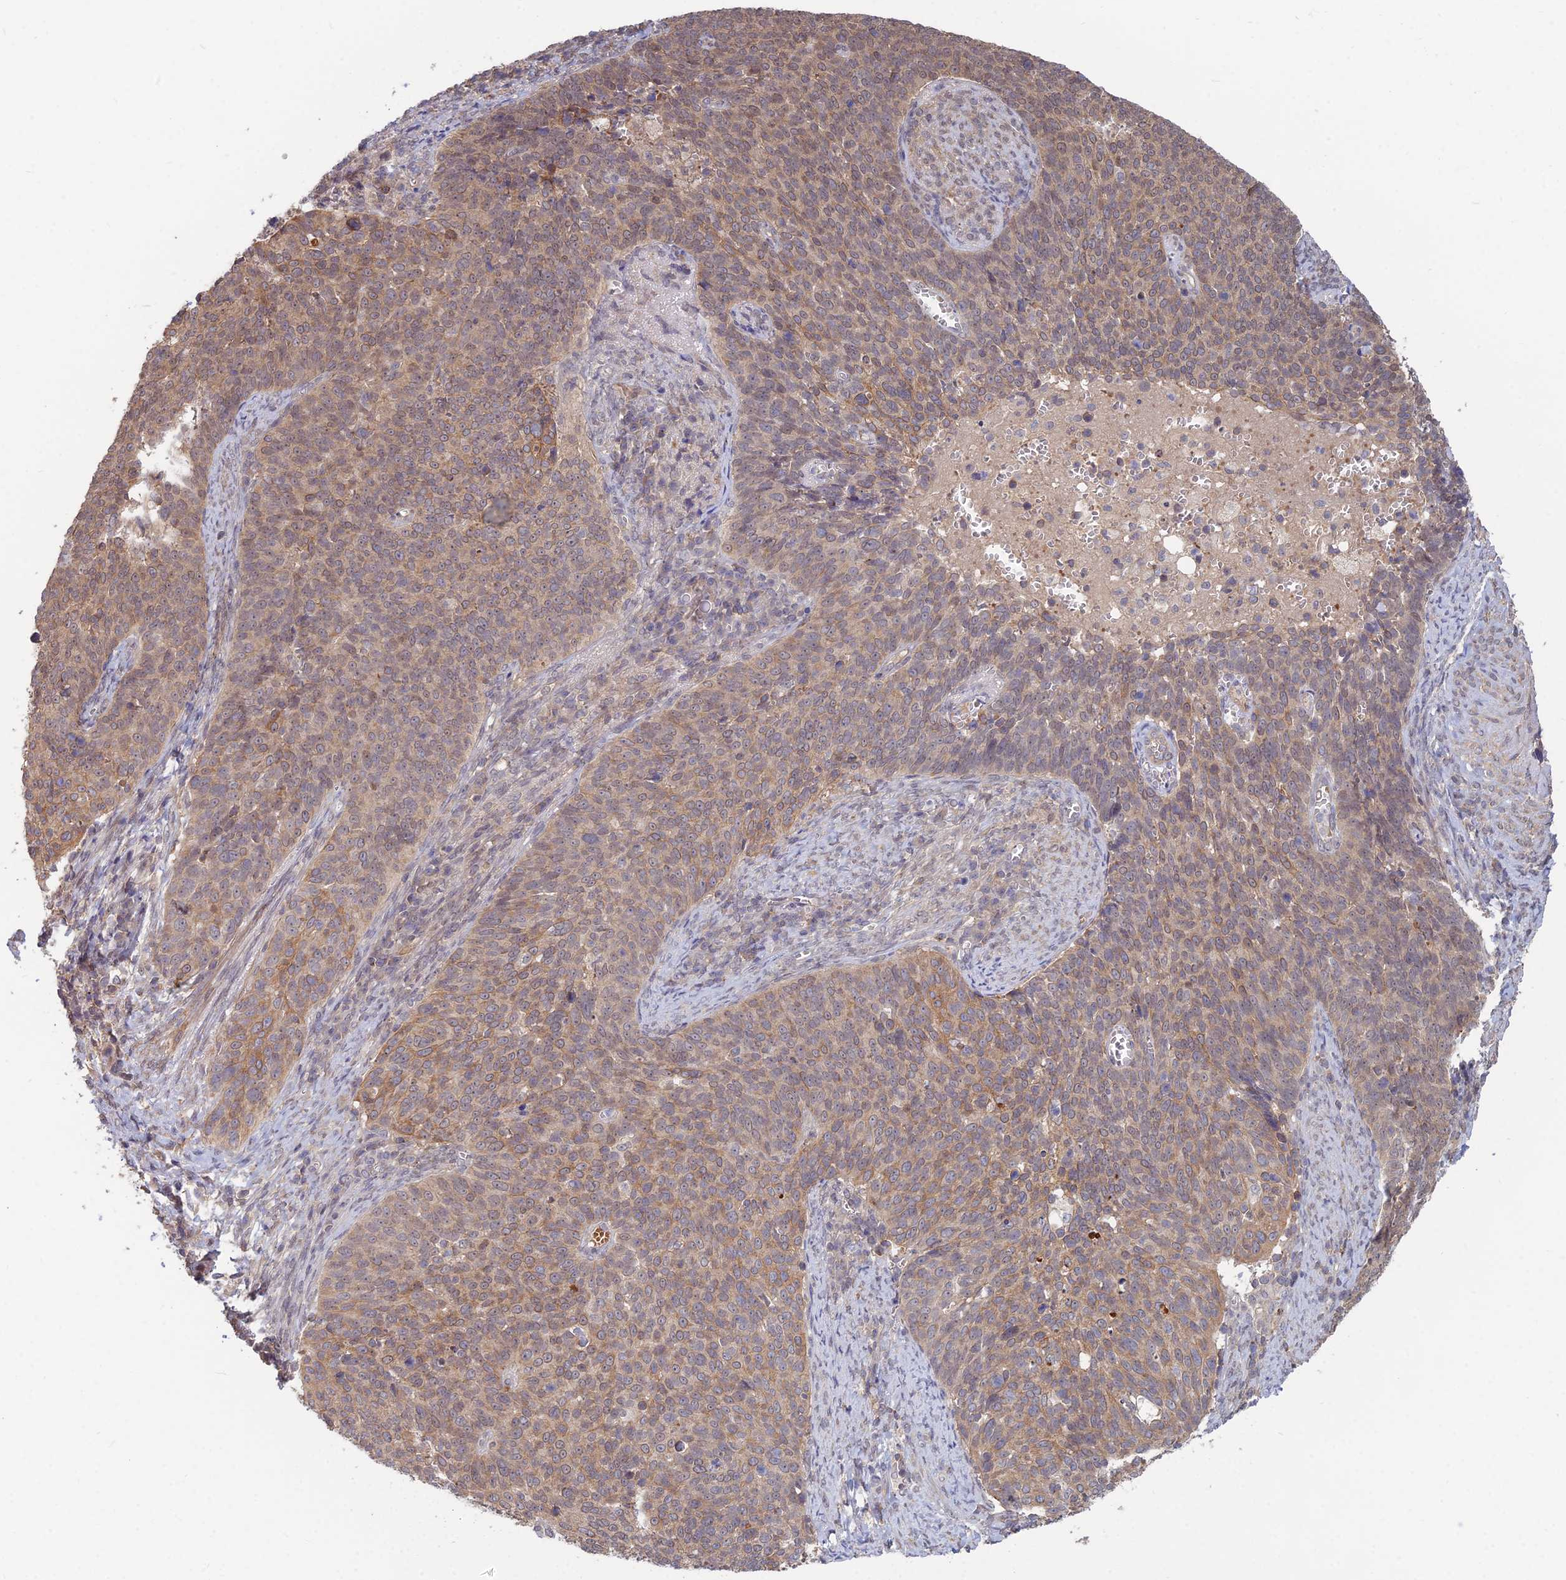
{"staining": {"intensity": "moderate", "quantity": ">75%", "location": "cytoplasmic/membranous"}, "tissue": "cervical cancer", "cell_type": "Tumor cells", "image_type": "cancer", "snomed": [{"axis": "morphology", "description": "Normal tissue, NOS"}, {"axis": "morphology", "description": "Squamous cell carcinoma, NOS"}, {"axis": "topography", "description": "Cervix"}], "caption": "Cervical cancer was stained to show a protein in brown. There is medium levels of moderate cytoplasmic/membranous staining in approximately >75% of tumor cells.", "gene": "OPA3", "patient": {"sex": "female", "age": 39}}